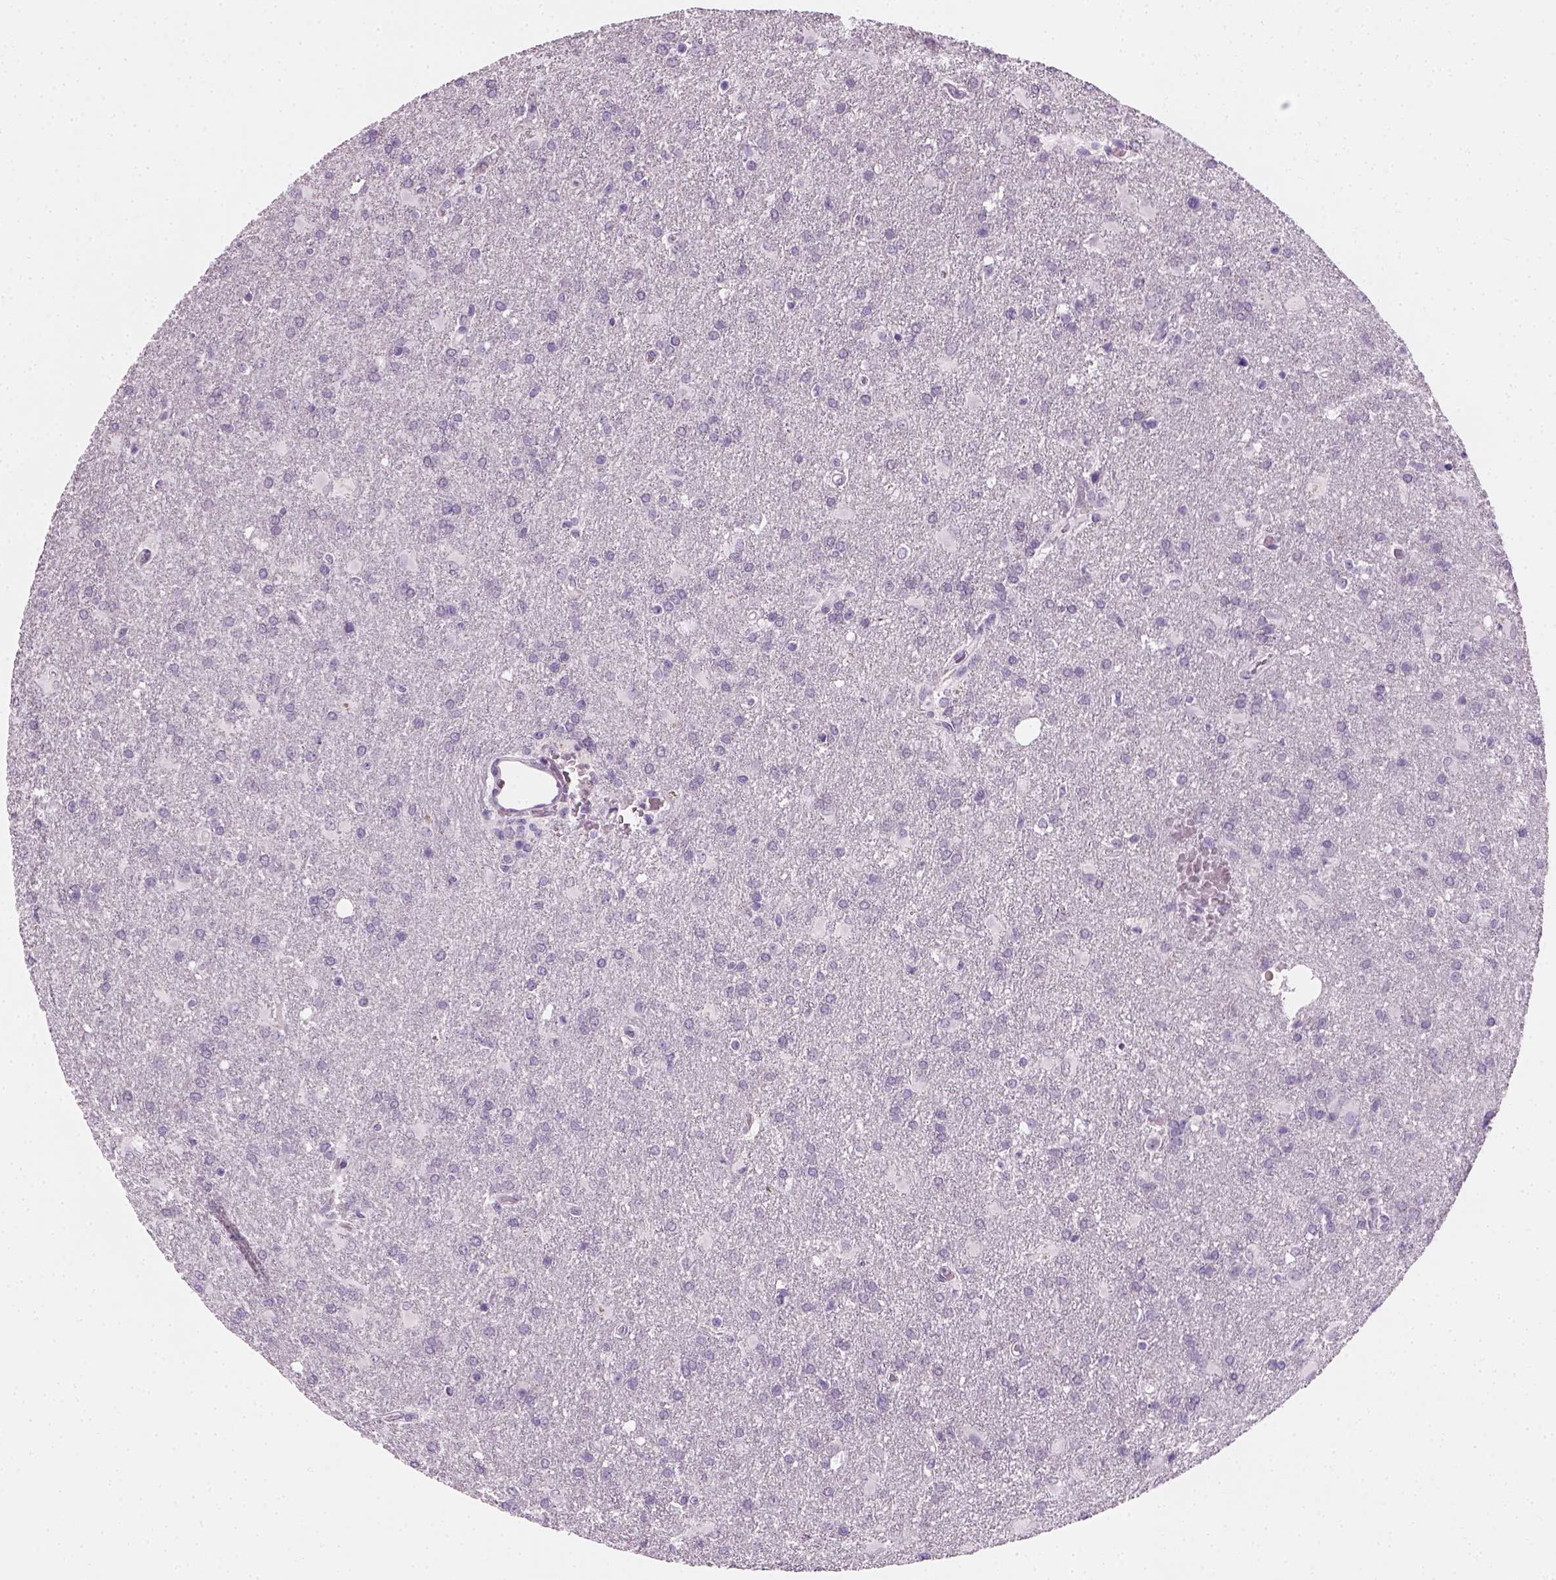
{"staining": {"intensity": "negative", "quantity": "none", "location": "none"}, "tissue": "glioma", "cell_type": "Tumor cells", "image_type": "cancer", "snomed": [{"axis": "morphology", "description": "Glioma, malignant, High grade"}, {"axis": "topography", "description": "Brain"}], "caption": "High power microscopy image of an IHC photomicrograph of malignant glioma (high-grade), revealing no significant positivity in tumor cells.", "gene": "TH", "patient": {"sex": "male", "age": 68}}